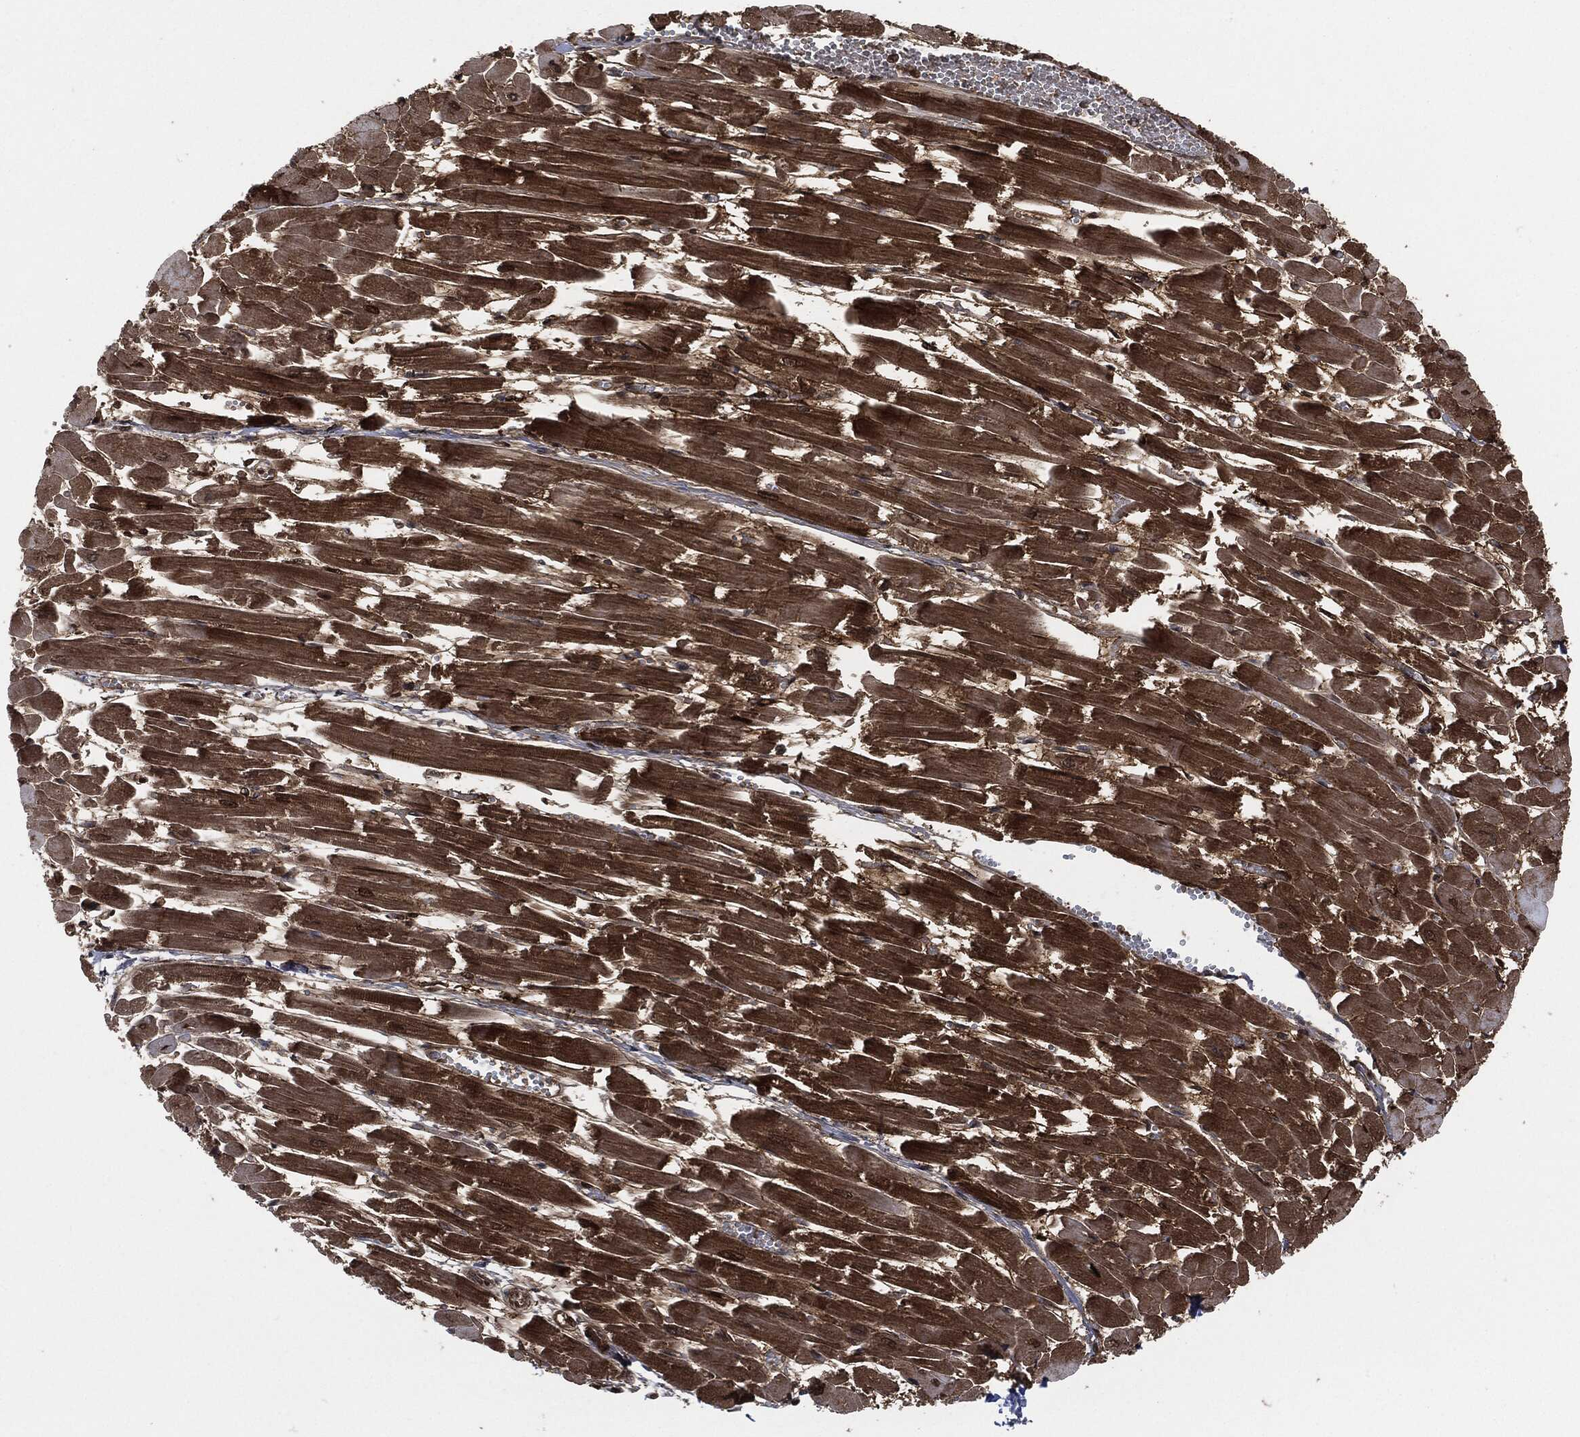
{"staining": {"intensity": "strong", "quantity": "25%-75%", "location": "cytoplasmic/membranous,nuclear"}, "tissue": "heart muscle", "cell_type": "Cardiomyocytes", "image_type": "normal", "snomed": [{"axis": "morphology", "description": "Normal tissue, NOS"}, {"axis": "topography", "description": "Heart"}], "caption": "Strong cytoplasmic/membranous,nuclear staining for a protein is seen in approximately 25%-75% of cardiomyocytes of normal heart muscle using IHC.", "gene": "DCTN1", "patient": {"sex": "female", "age": 52}}